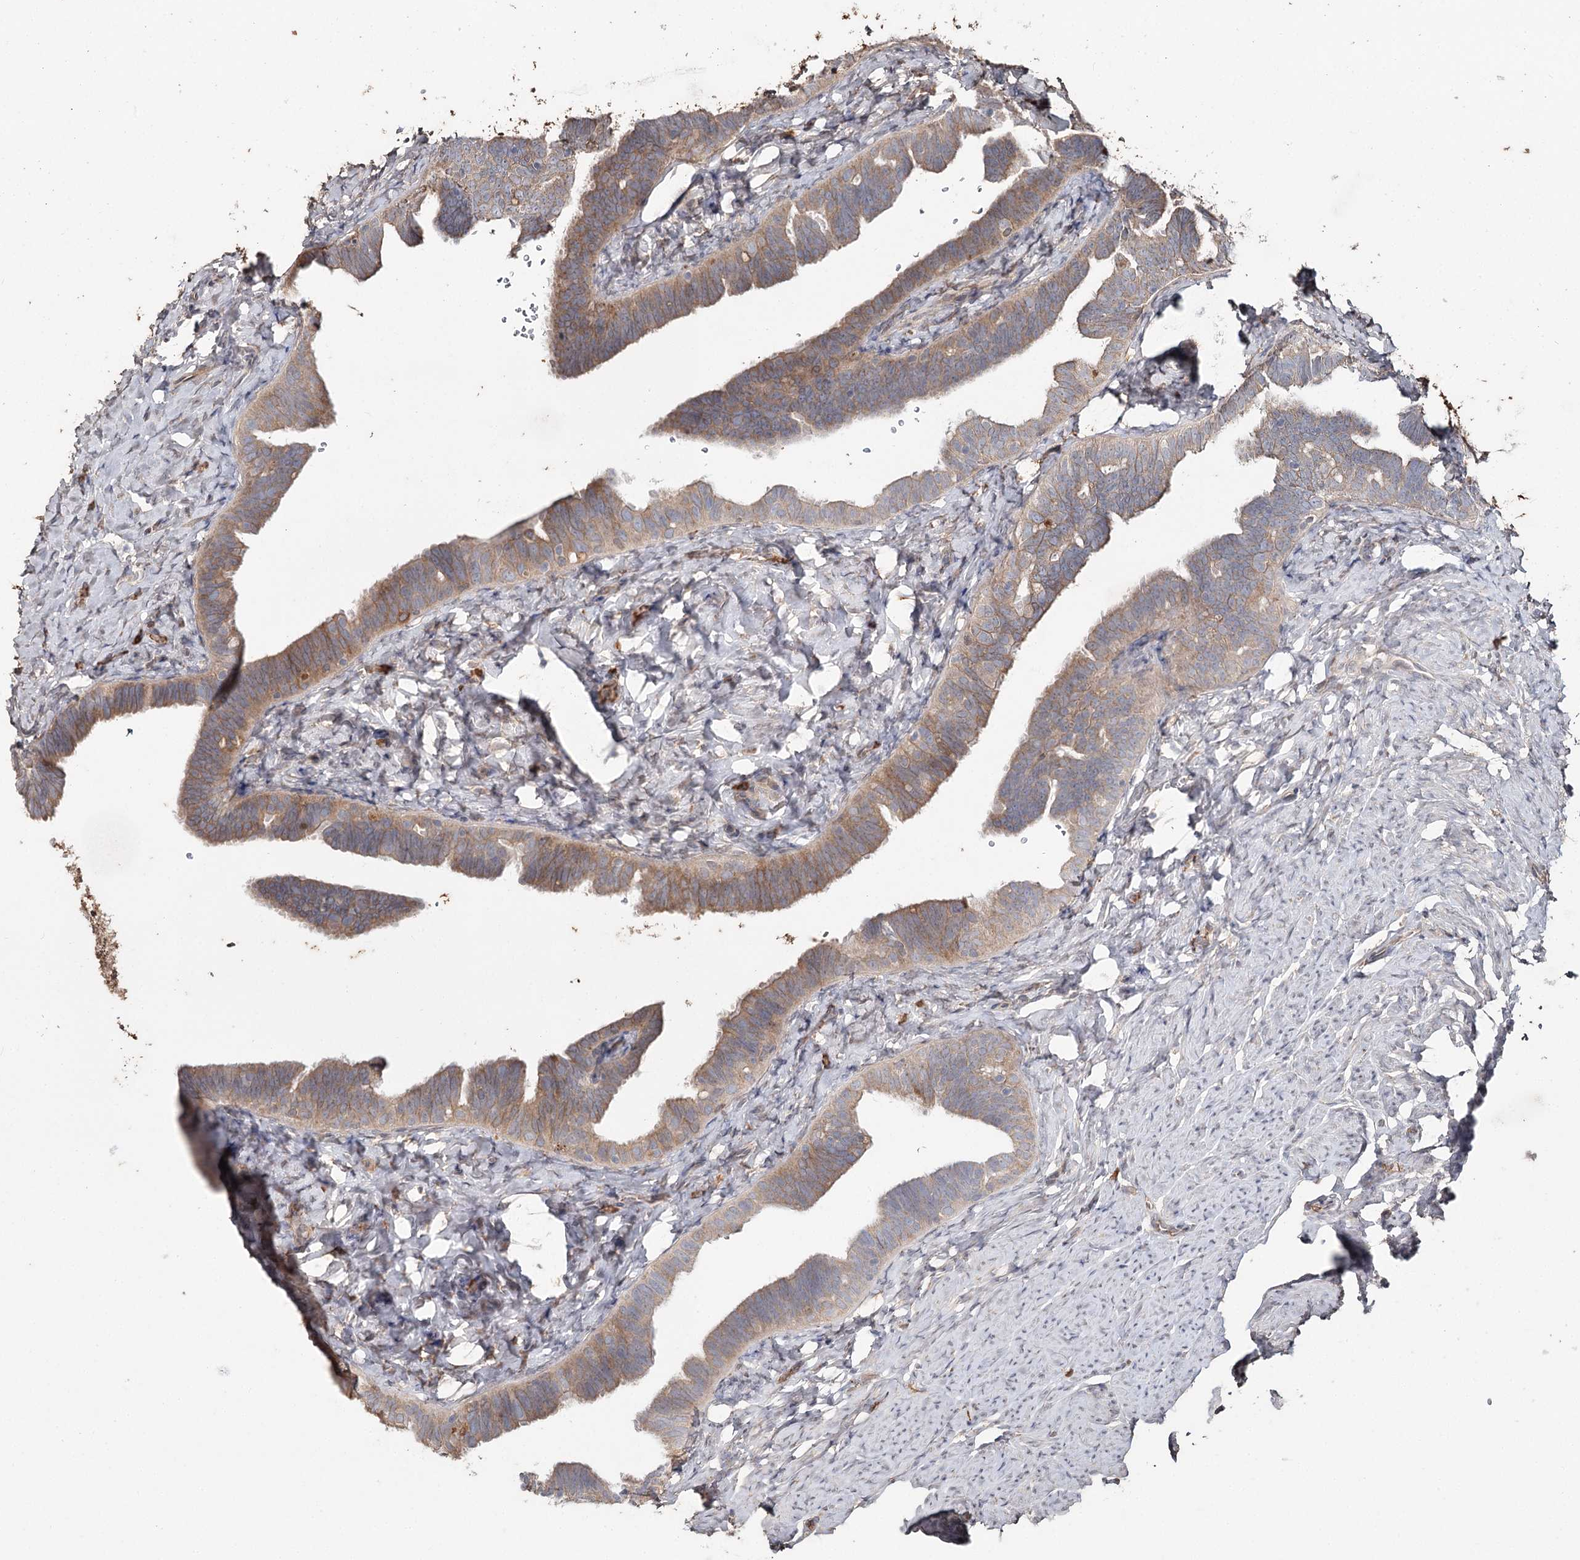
{"staining": {"intensity": "moderate", "quantity": ">75%", "location": "cytoplasmic/membranous"}, "tissue": "fallopian tube", "cell_type": "Glandular cells", "image_type": "normal", "snomed": [{"axis": "morphology", "description": "Normal tissue, NOS"}, {"axis": "topography", "description": "Fallopian tube"}], "caption": "A photomicrograph of fallopian tube stained for a protein reveals moderate cytoplasmic/membranous brown staining in glandular cells. Using DAB (3,3'-diaminobenzidine) (brown) and hematoxylin (blue) stains, captured at high magnification using brightfield microscopy.", "gene": "SYVN1", "patient": {"sex": "female", "age": 39}}